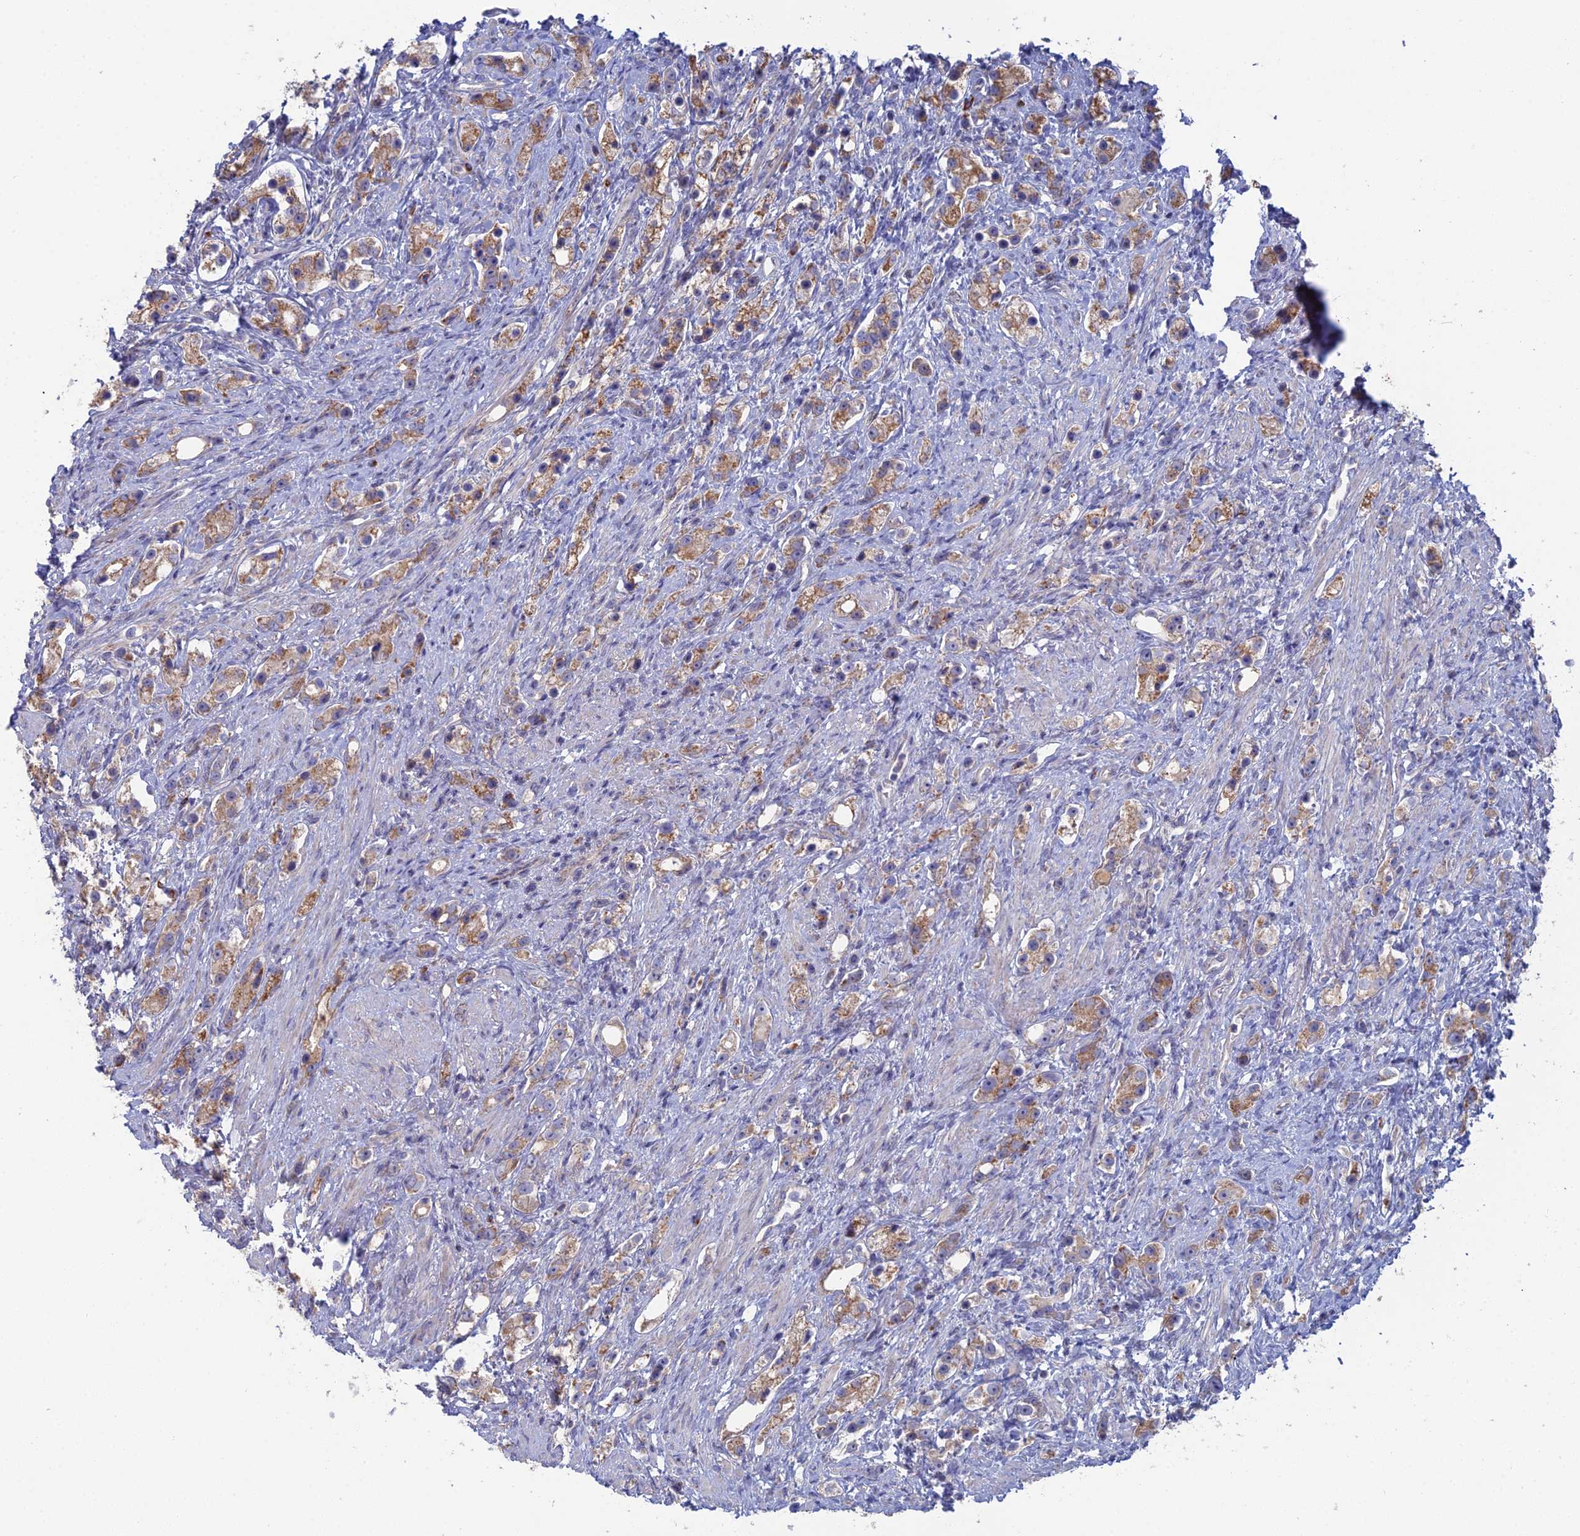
{"staining": {"intensity": "moderate", "quantity": "25%-75%", "location": "cytoplasmic/membranous"}, "tissue": "prostate cancer", "cell_type": "Tumor cells", "image_type": "cancer", "snomed": [{"axis": "morphology", "description": "Adenocarcinoma, High grade"}, {"axis": "topography", "description": "Prostate"}], "caption": "About 25%-75% of tumor cells in prostate adenocarcinoma (high-grade) exhibit moderate cytoplasmic/membranous protein positivity as visualized by brown immunohistochemical staining.", "gene": "ARL16", "patient": {"sex": "male", "age": 63}}